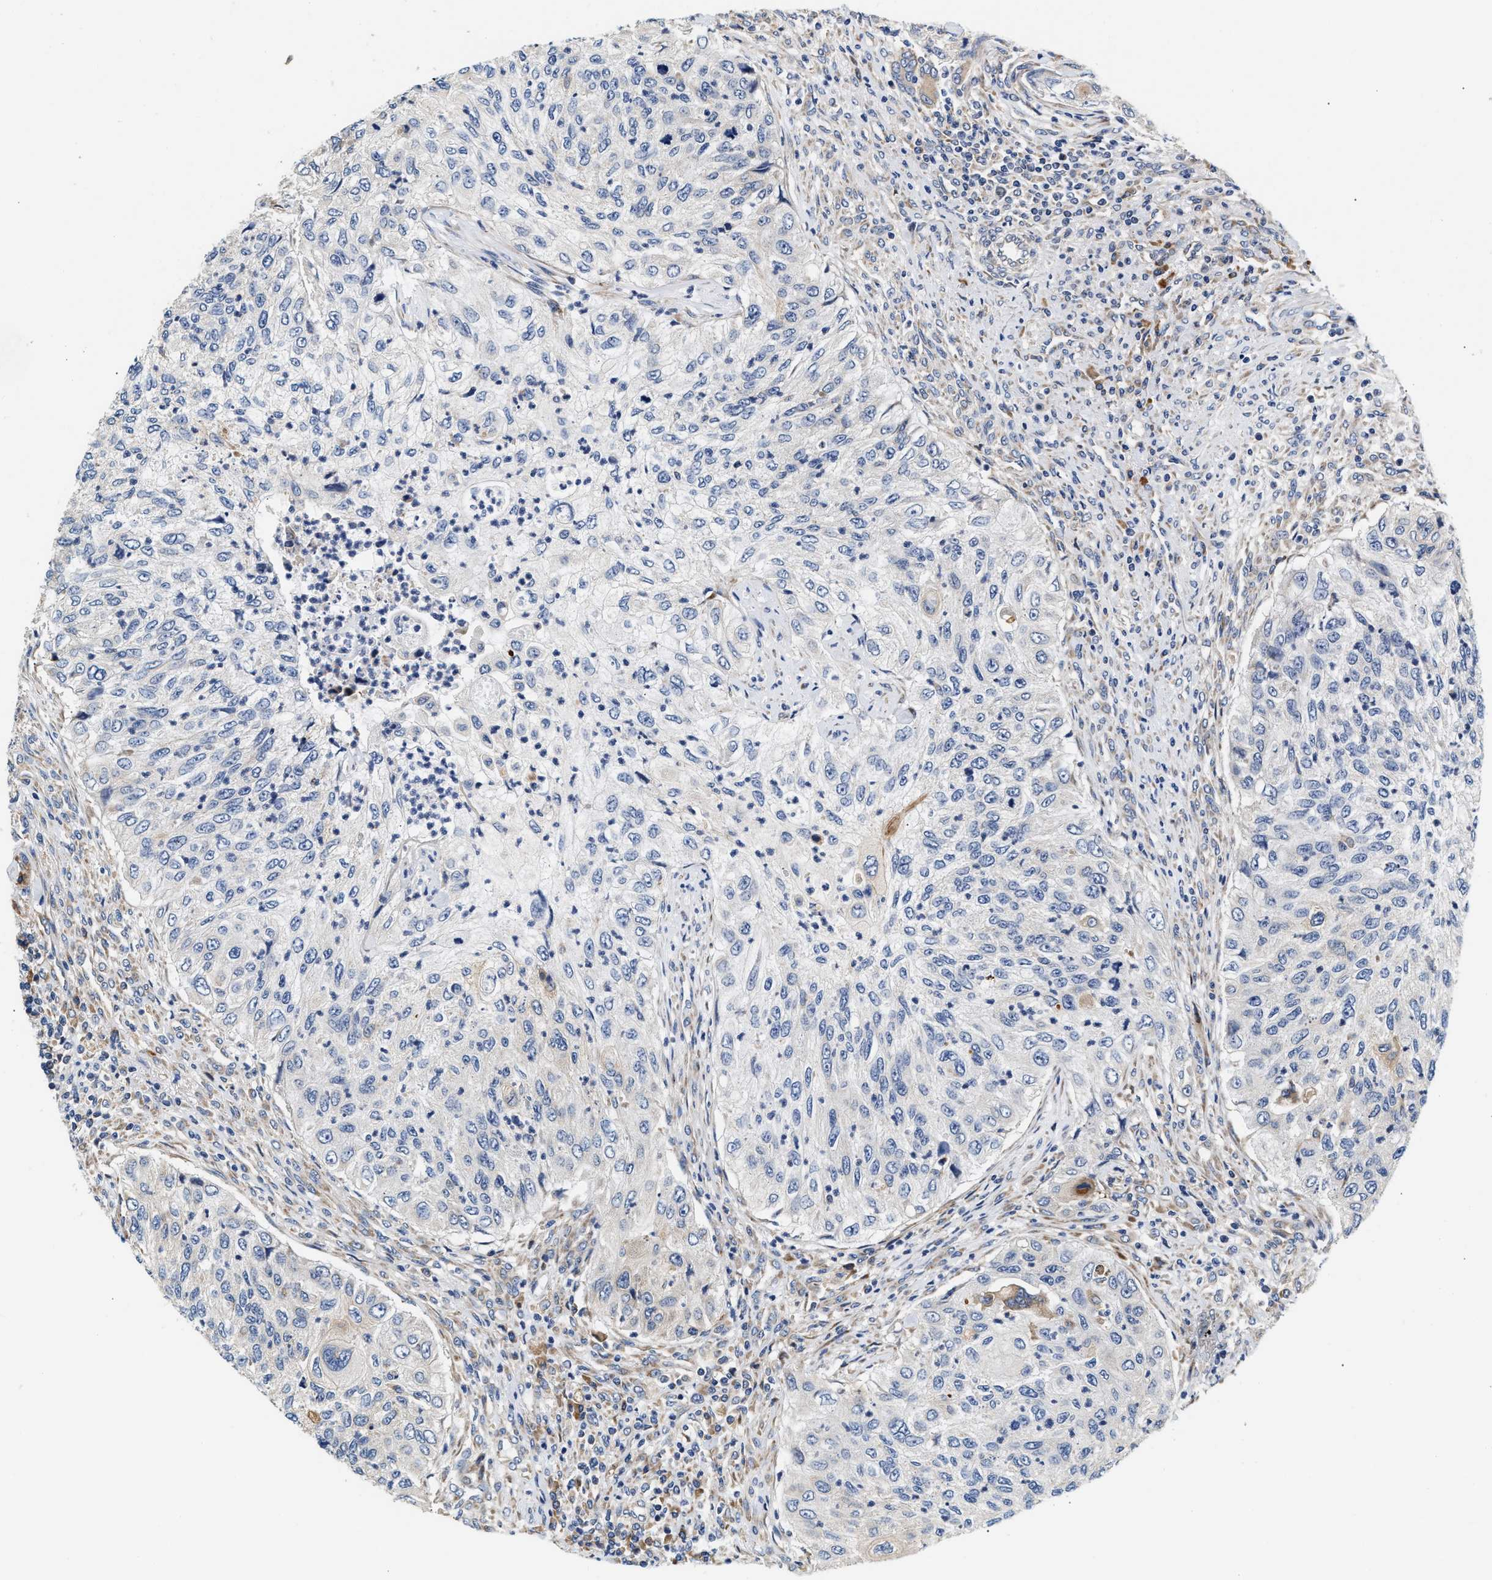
{"staining": {"intensity": "negative", "quantity": "none", "location": "none"}, "tissue": "urothelial cancer", "cell_type": "Tumor cells", "image_type": "cancer", "snomed": [{"axis": "morphology", "description": "Urothelial carcinoma, High grade"}, {"axis": "topography", "description": "Urinary bladder"}], "caption": "Immunohistochemistry (IHC) photomicrograph of urothelial cancer stained for a protein (brown), which reveals no positivity in tumor cells.", "gene": "IFT74", "patient": {"sex": "female", "age": 60}}